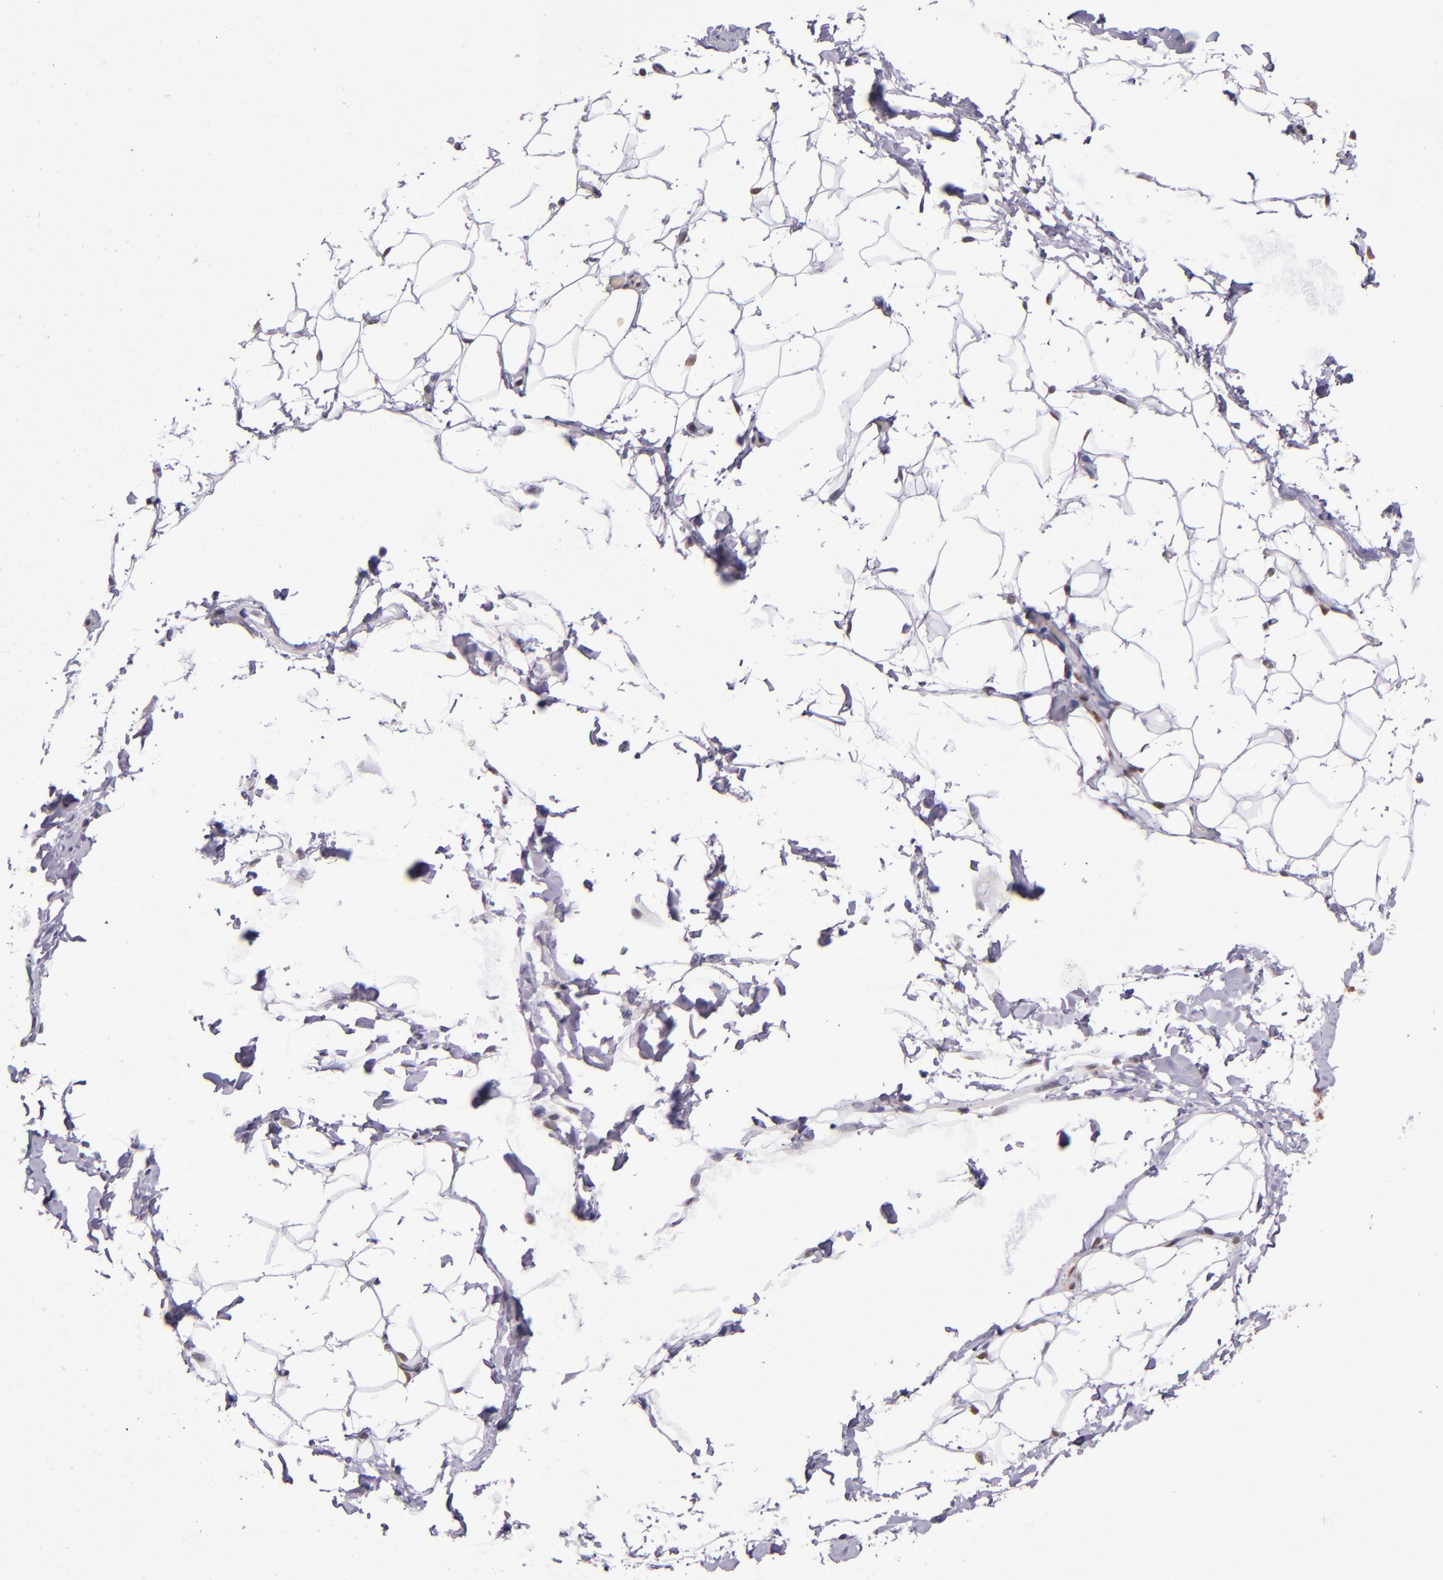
{"staining": {"intensity": "weak", "quantity": ">75%", "location": "nuclear"}, "tissue": "adipose tissue", "cell_type": "Adipocytes", "image_type": "normal", "snomed": [{"axis": "morphology", "description": "Normal tissue, NOS"}, {"axis": "topography", "description": "Soft tissue"}], "caption": "Immunohistochemistry staining of normal adipose tissue, which exhibits low levels of weak nuclear expression in approximately >75% of adipocytes indicating weak nuclear protein staining. The staining was performed using DAB (3,3'-diaminobenzidine) (brown) for protein detection and nuclei were counterstained in hematoxylin (blue).", "gene": "MGMT", "patient": {"sex": "male", "age": 26}}